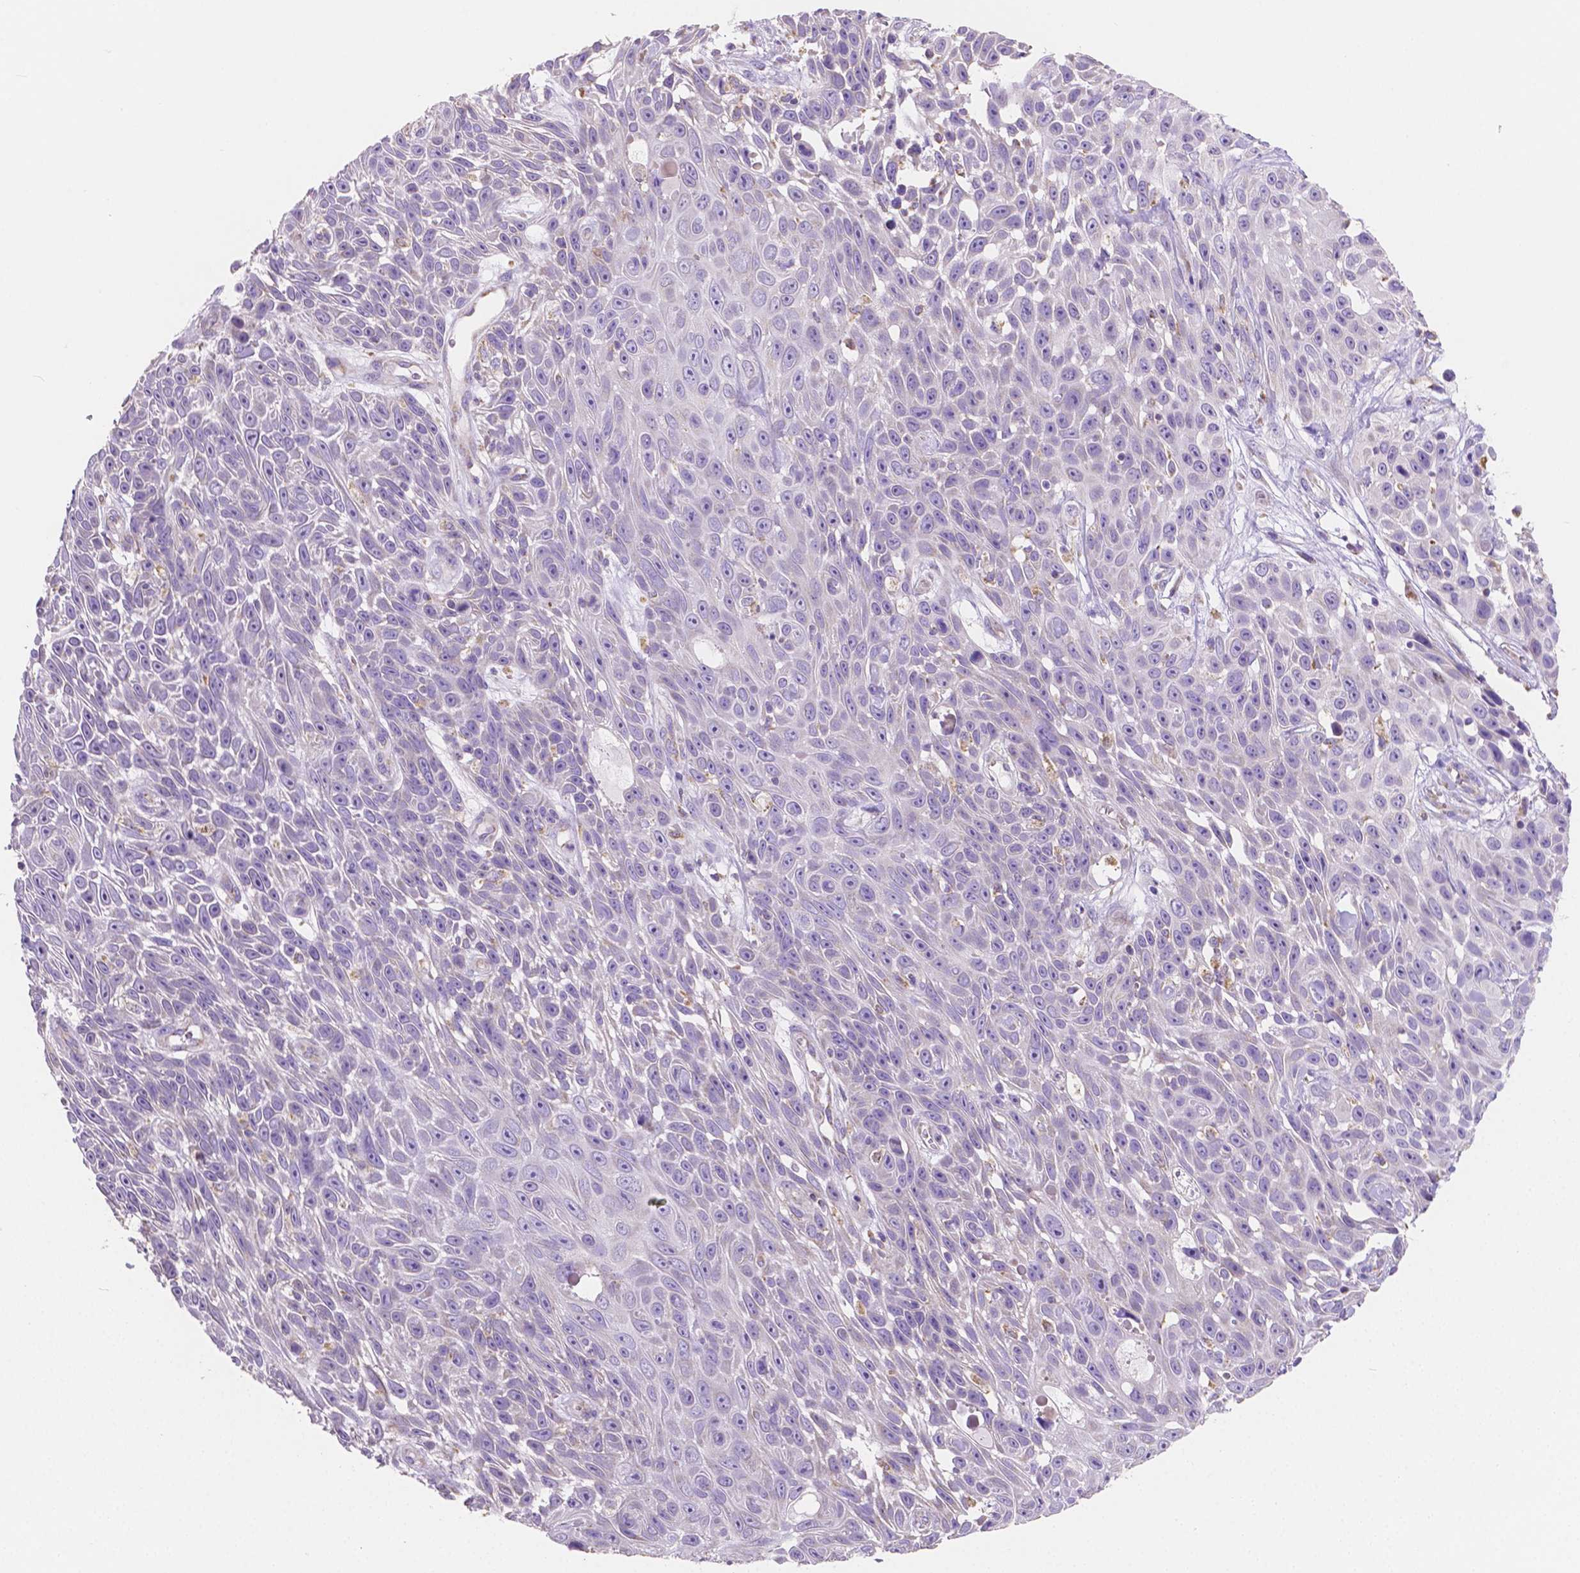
{"staining": {"intensity": "negative", "quantity": "none", "location": "none"}, "tissue": "skin cancer", "cell_type": "Tumor cells", "image_type": "cancer", "snomed": [{"axis": "morphology", "description": "Squamous cell carcinoma, NOS"}, {"axis": "topography", "description": "Skin"}], "caption": "This image is of skin squamous cell carcinoma stained with IHC to label a protein in brown with the nuclei are counter-stained blue. There is no expression in tumor cells.", "gene": "TMEM130", "patient": {"sex": "male", "age": 82}}